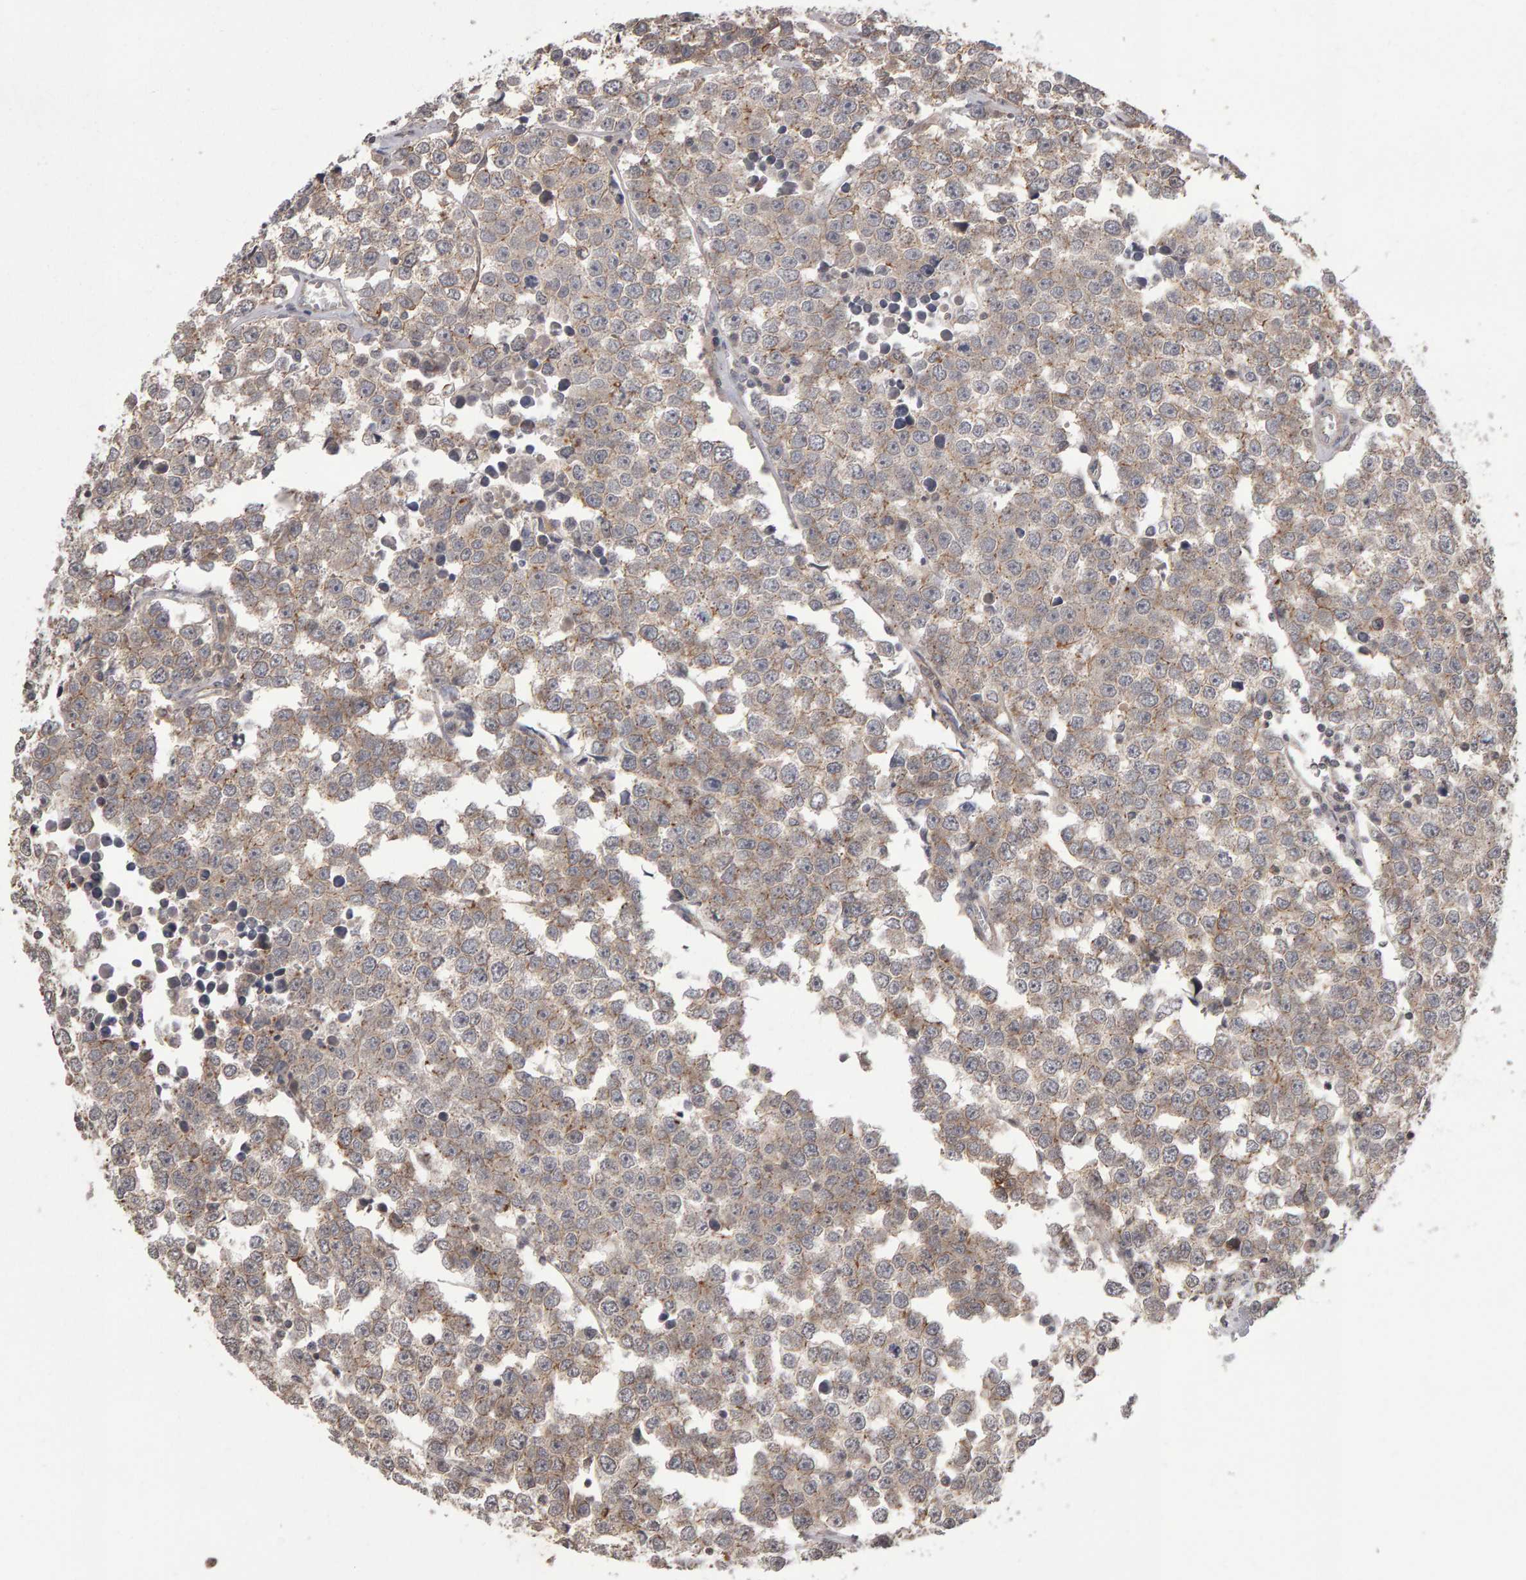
{"staining": {"intensity": "weak", "quantity": "<25%", "location": "cytoplasmic/membranous"}, "tissue": "testis cancer", "cell_type": "Tumor cells", "image_type": "cancer", "snomed": [{"axis": "morphology", "description": "Seminoma, NOS"}, {"axis": "morphology", "description": "Carcinoma, Embryonal, NOS"}, {"axis": "topography", "description": "Testis"}], "caption": "DAB (3,3'-diaminobenzidine) immunohistochemical staining of seminoma (testis) shows no significant staining in tumor cells. (DAB (3,3'-diaminobenzidine) immunohistochemistry with hematoxylin counter stain).", "gene": "SCRIB", "patient": {"sex": "male", "age": 52}}